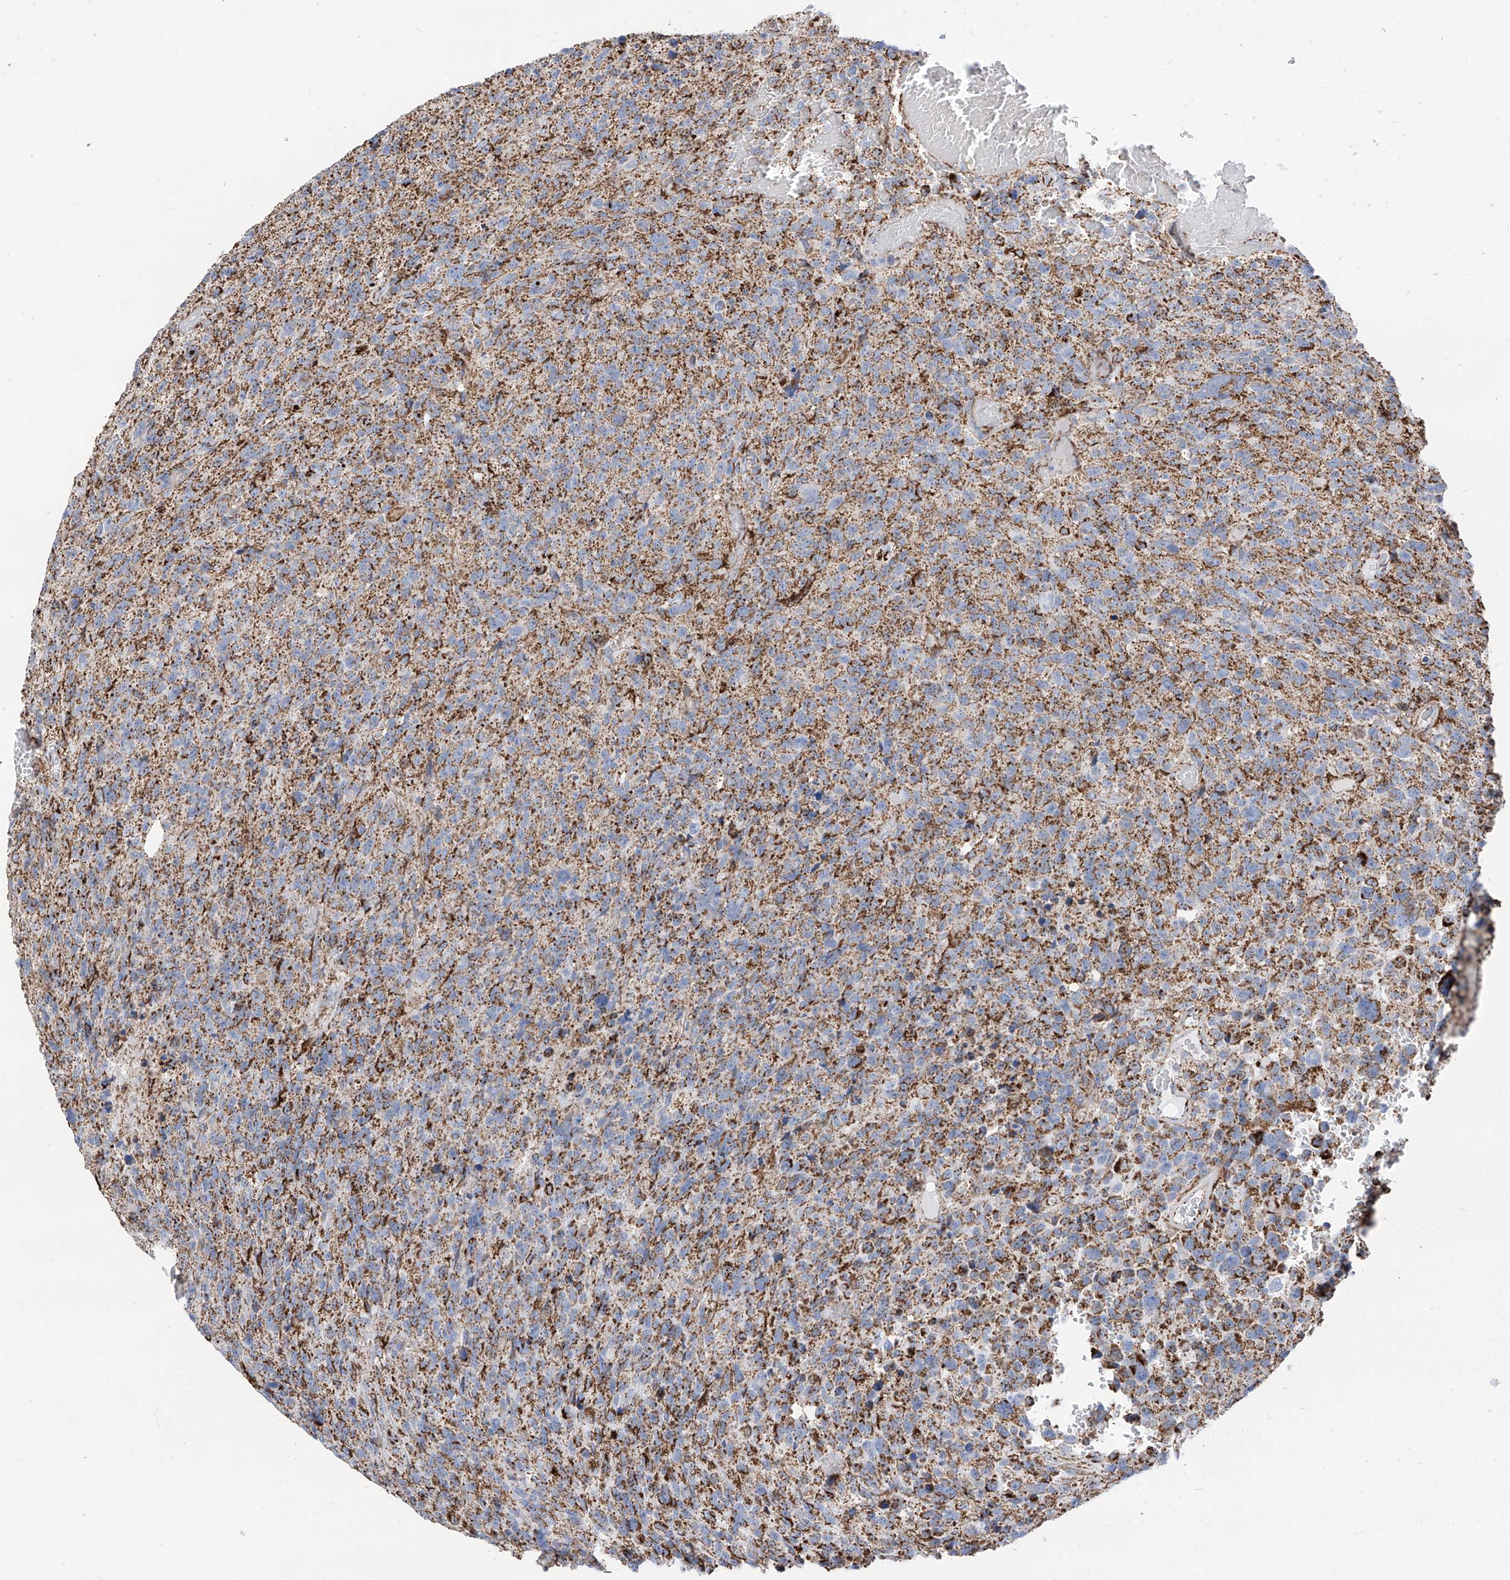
{"staining": {"intensity": "strong", "quantity": "25%-75%", "location": "cytoplasmic/membranous"}, "tissue": "glioma", "cell_type": "Tumor cells", "image_type": "cancer", "snomed": [{"axis": "morphology", "description": "Glioma, malignant, High grade"}, {"axis": "topography", "description": "Brain"}], "caption": "High-magnification brightfield microscopy of glioma stained with DAB (3,3'-diaminobenzidine) (brown) and counterstained with hematoxylin (blue). tumor cells exhibit strong cytoplasmic/membranous staining is present in about25%-75% of cells.", "gene": "COX5B", "patient": {"sex": "male", "age": 69}}